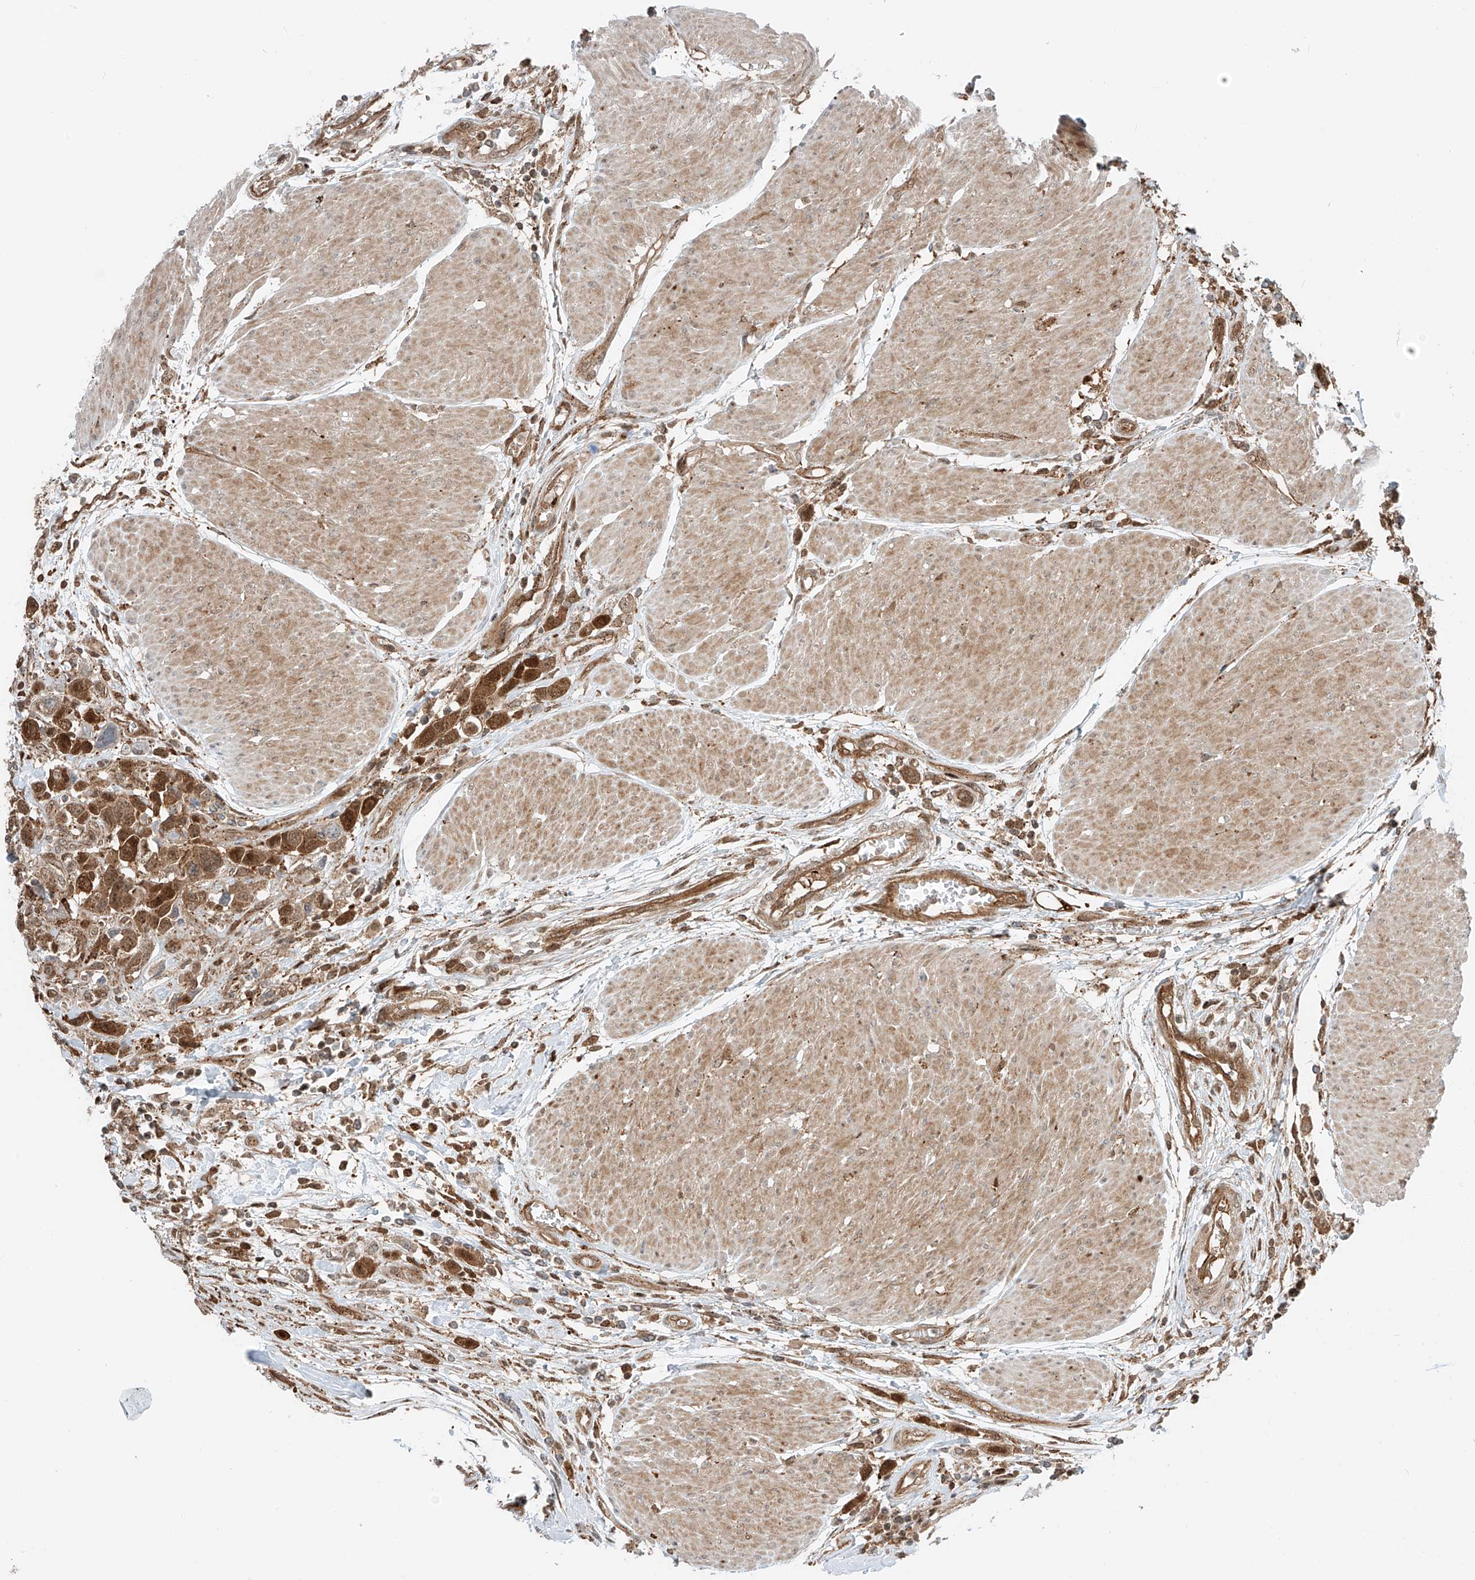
{"staining": {"intensity": "strong", "quantity": ">75%", "location": "cytoplasmic/membranous,nuclear"}, "tissue": "urothelial cancer", "cell_type": "Tumor cells", "image_type": "cancer", "snomed": [{"axis": "morphology", "description": "Urothelial carcinoma, High grade"}, {"axis": "topography", "description": "Urinary bladder"}], "caption": "Immunohistochemical staining of human urothelial cancer displays strong cytoplasmic/membranous and nuclear protein staining in about >75% of tumor cells.", "gene": "USP48", "patient": {"sex": "male", "age": 50}}